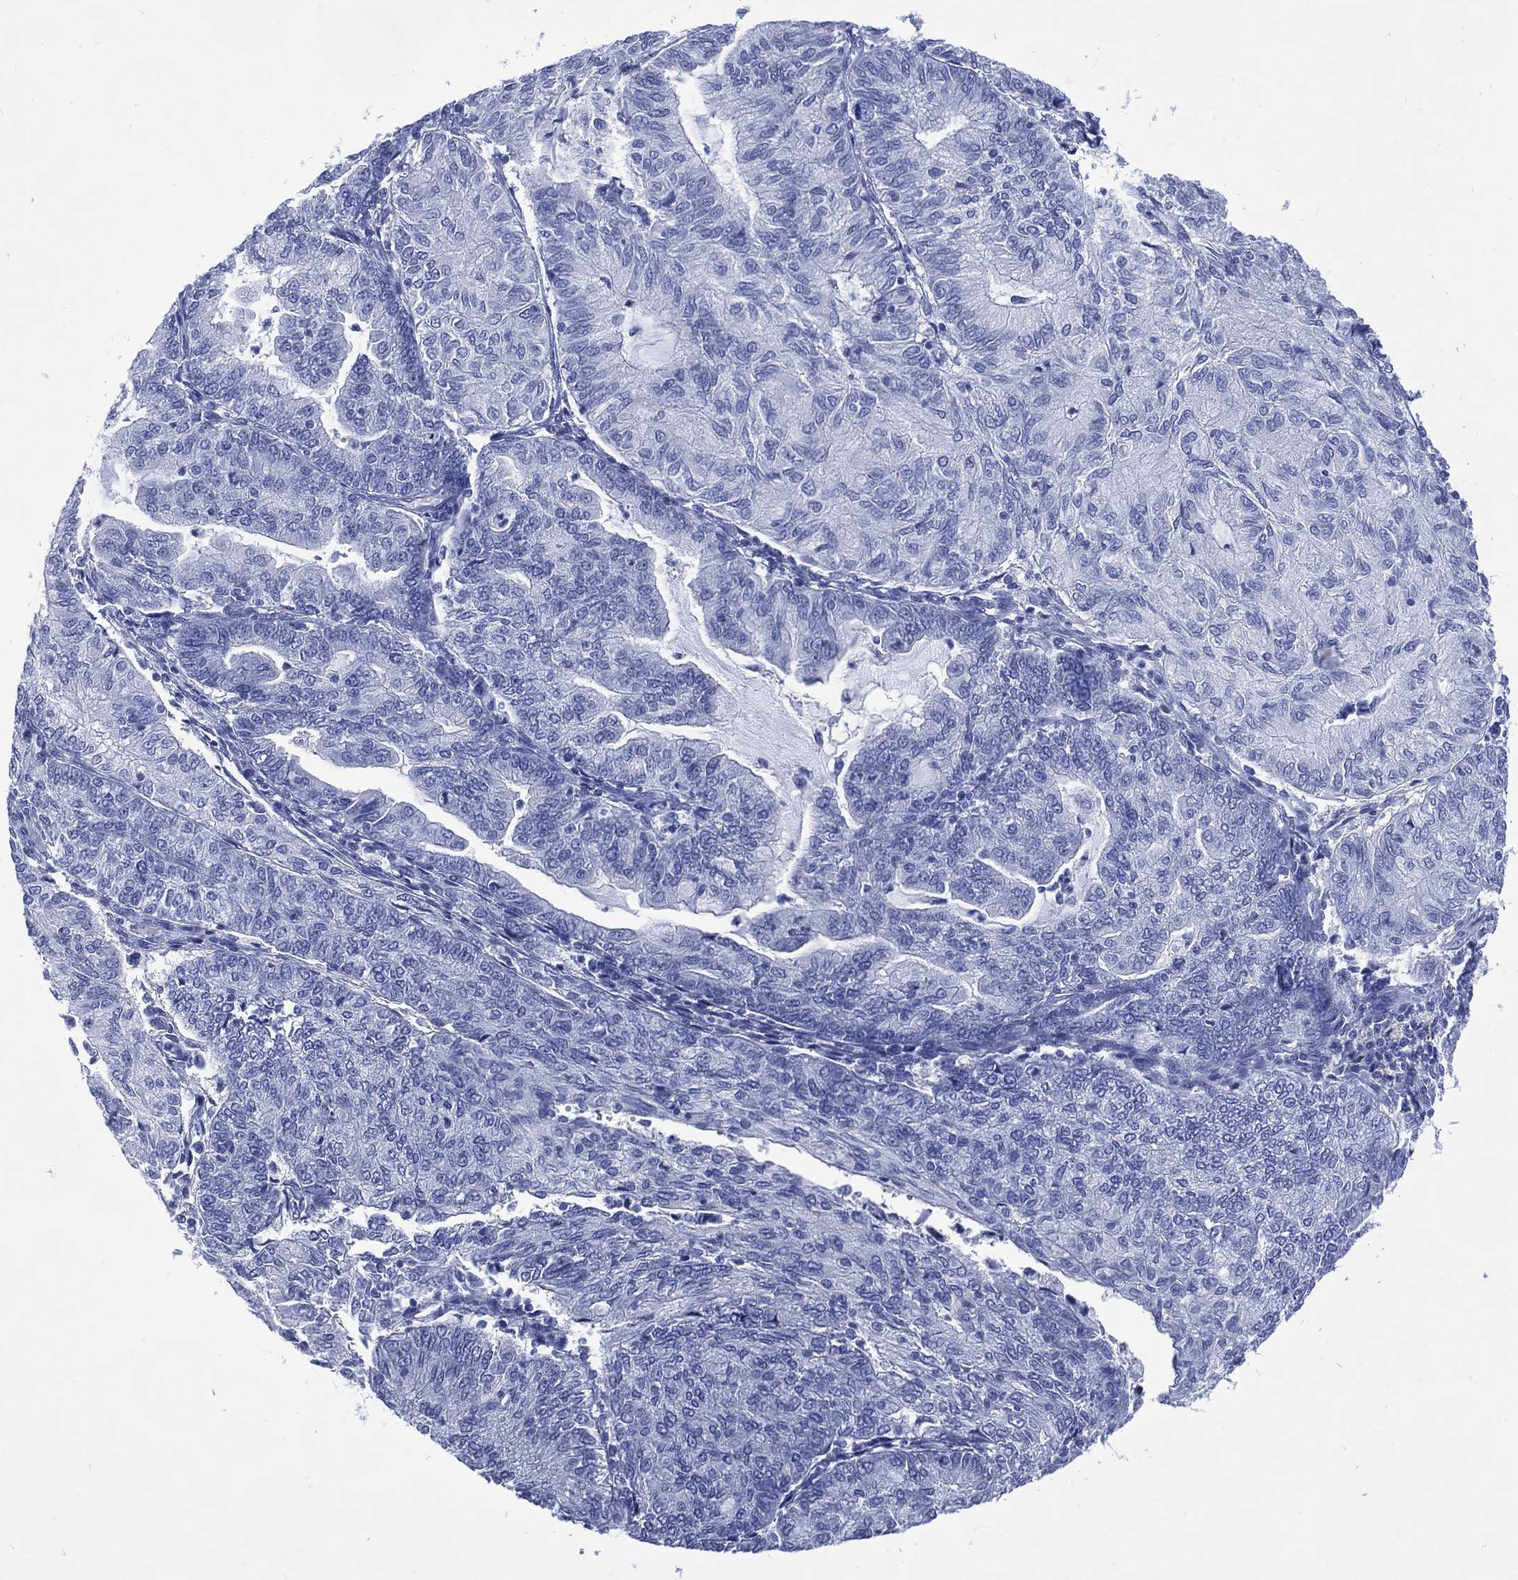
{"staining": {"intensity": "negative", "quantity": "none", "location": "none"}, "tissue": "endometrial cancer", "cell_type": "Tumor cells", "image_type": "cancer", "snomed": [{"axis": "morphology", "description": "Adenocarcinoma, NOS"}, {"axis": "topography", "description": "Endometrium"}], "caption": "Adenocarcinoma (endometrial) was stained to show a protein in brown. There is no significant staining in tumor cells.", "gene": "SHCBP1L", "patient": {"sex": "female", "age": 82}}